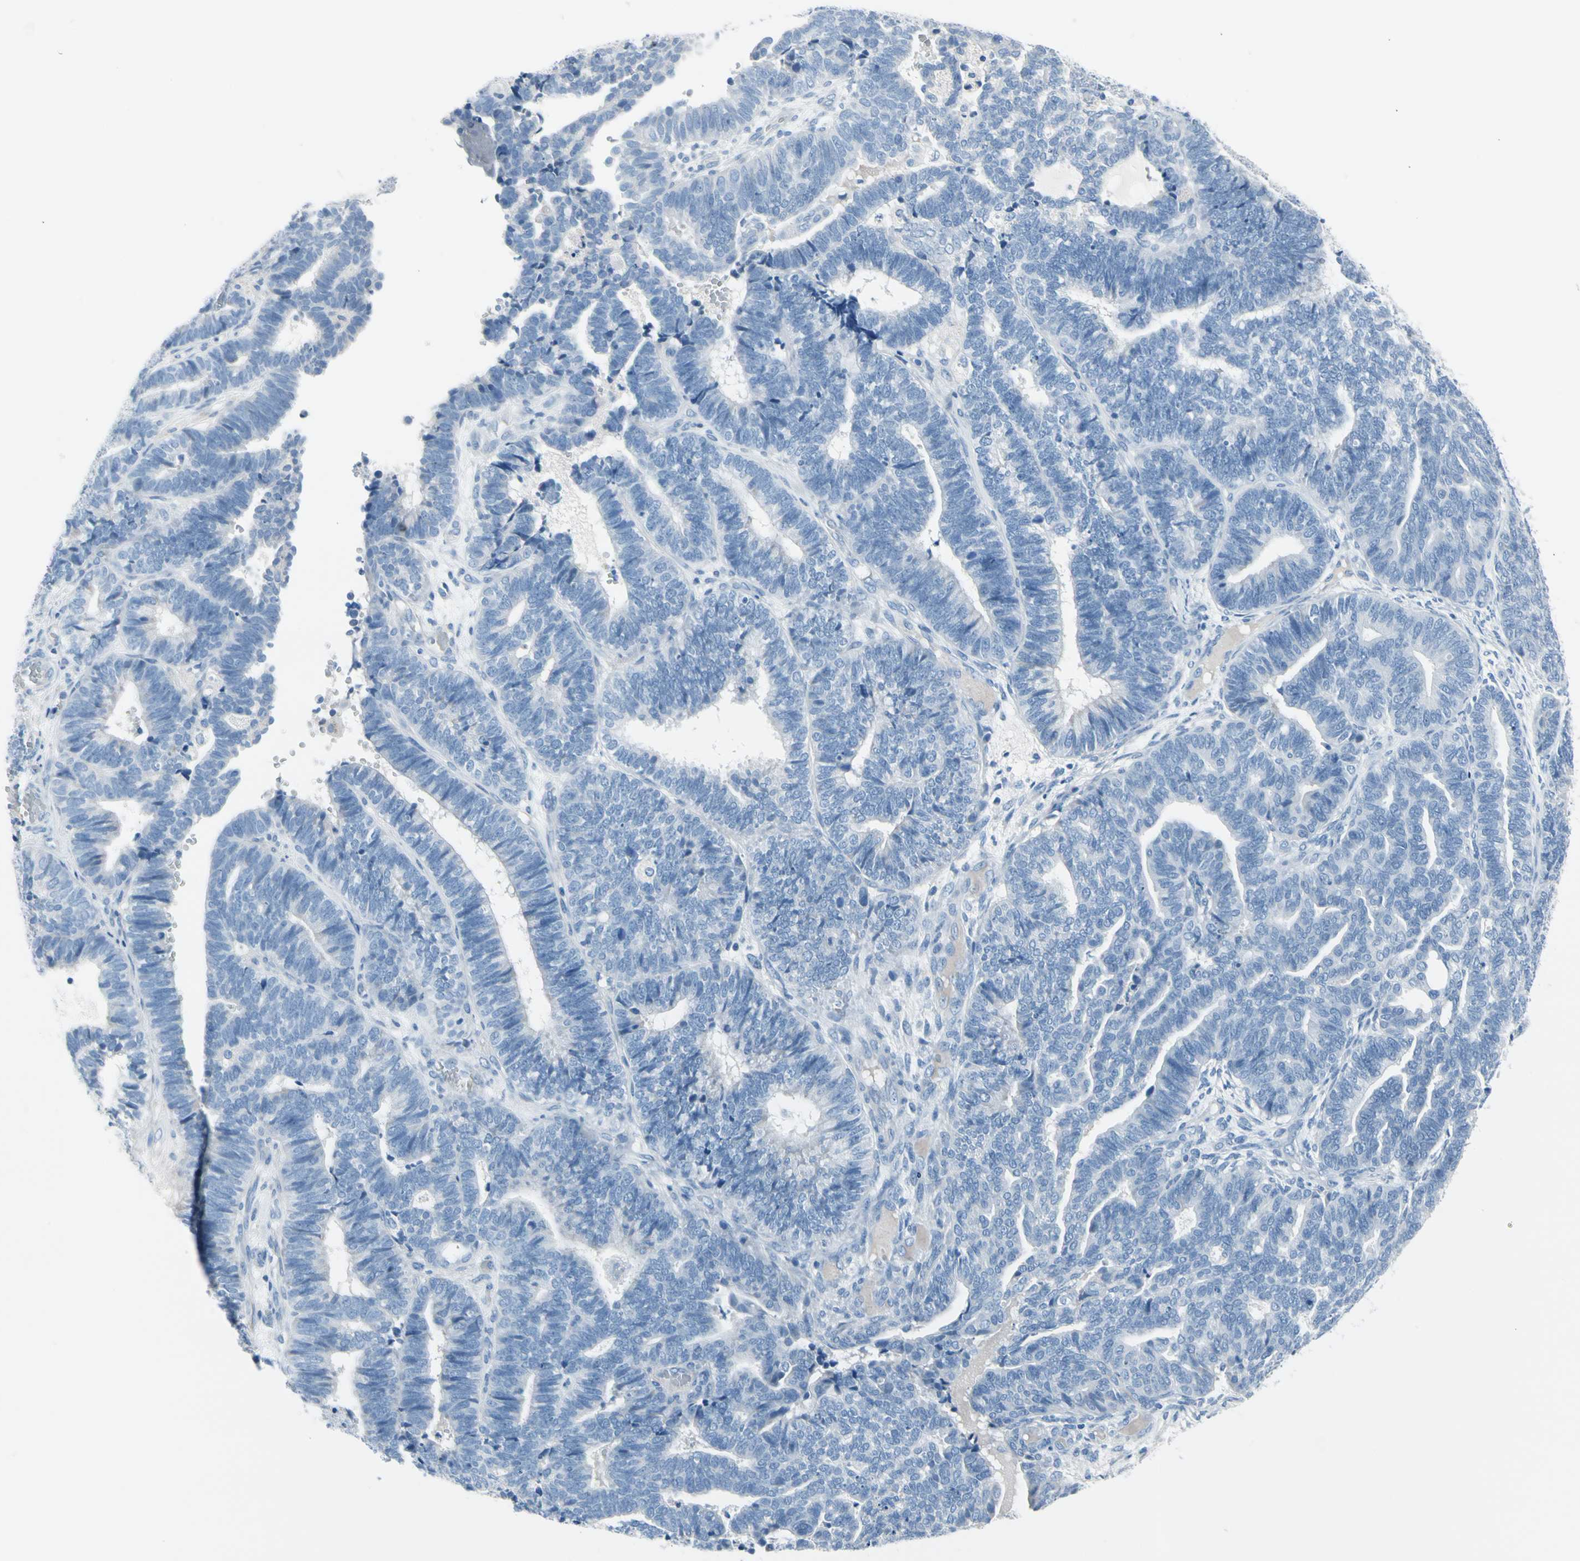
{"staining": {"intensity": "negative", "quantity": "none", "location": "none"}, "tissue": "endometrial cancer", "cell_type": "Tumor cells", "image_type": "cancer", "snomed": [{"axis": "morphology", "description": "Adenocarcinoma, NOS"}, {"axis": "topography", "description": "Endometrium"}], "caption": "Immunohistochemistry (IHC) photomicrograph of neoplastic tissue: endometrial adenocarcinoma stained with DAB (3,3'-diaminobenzidine) exhibits no significant protein staining in tumor cells.", "gene": "TPO", "patient": {"sex": "female", "age": 70}}